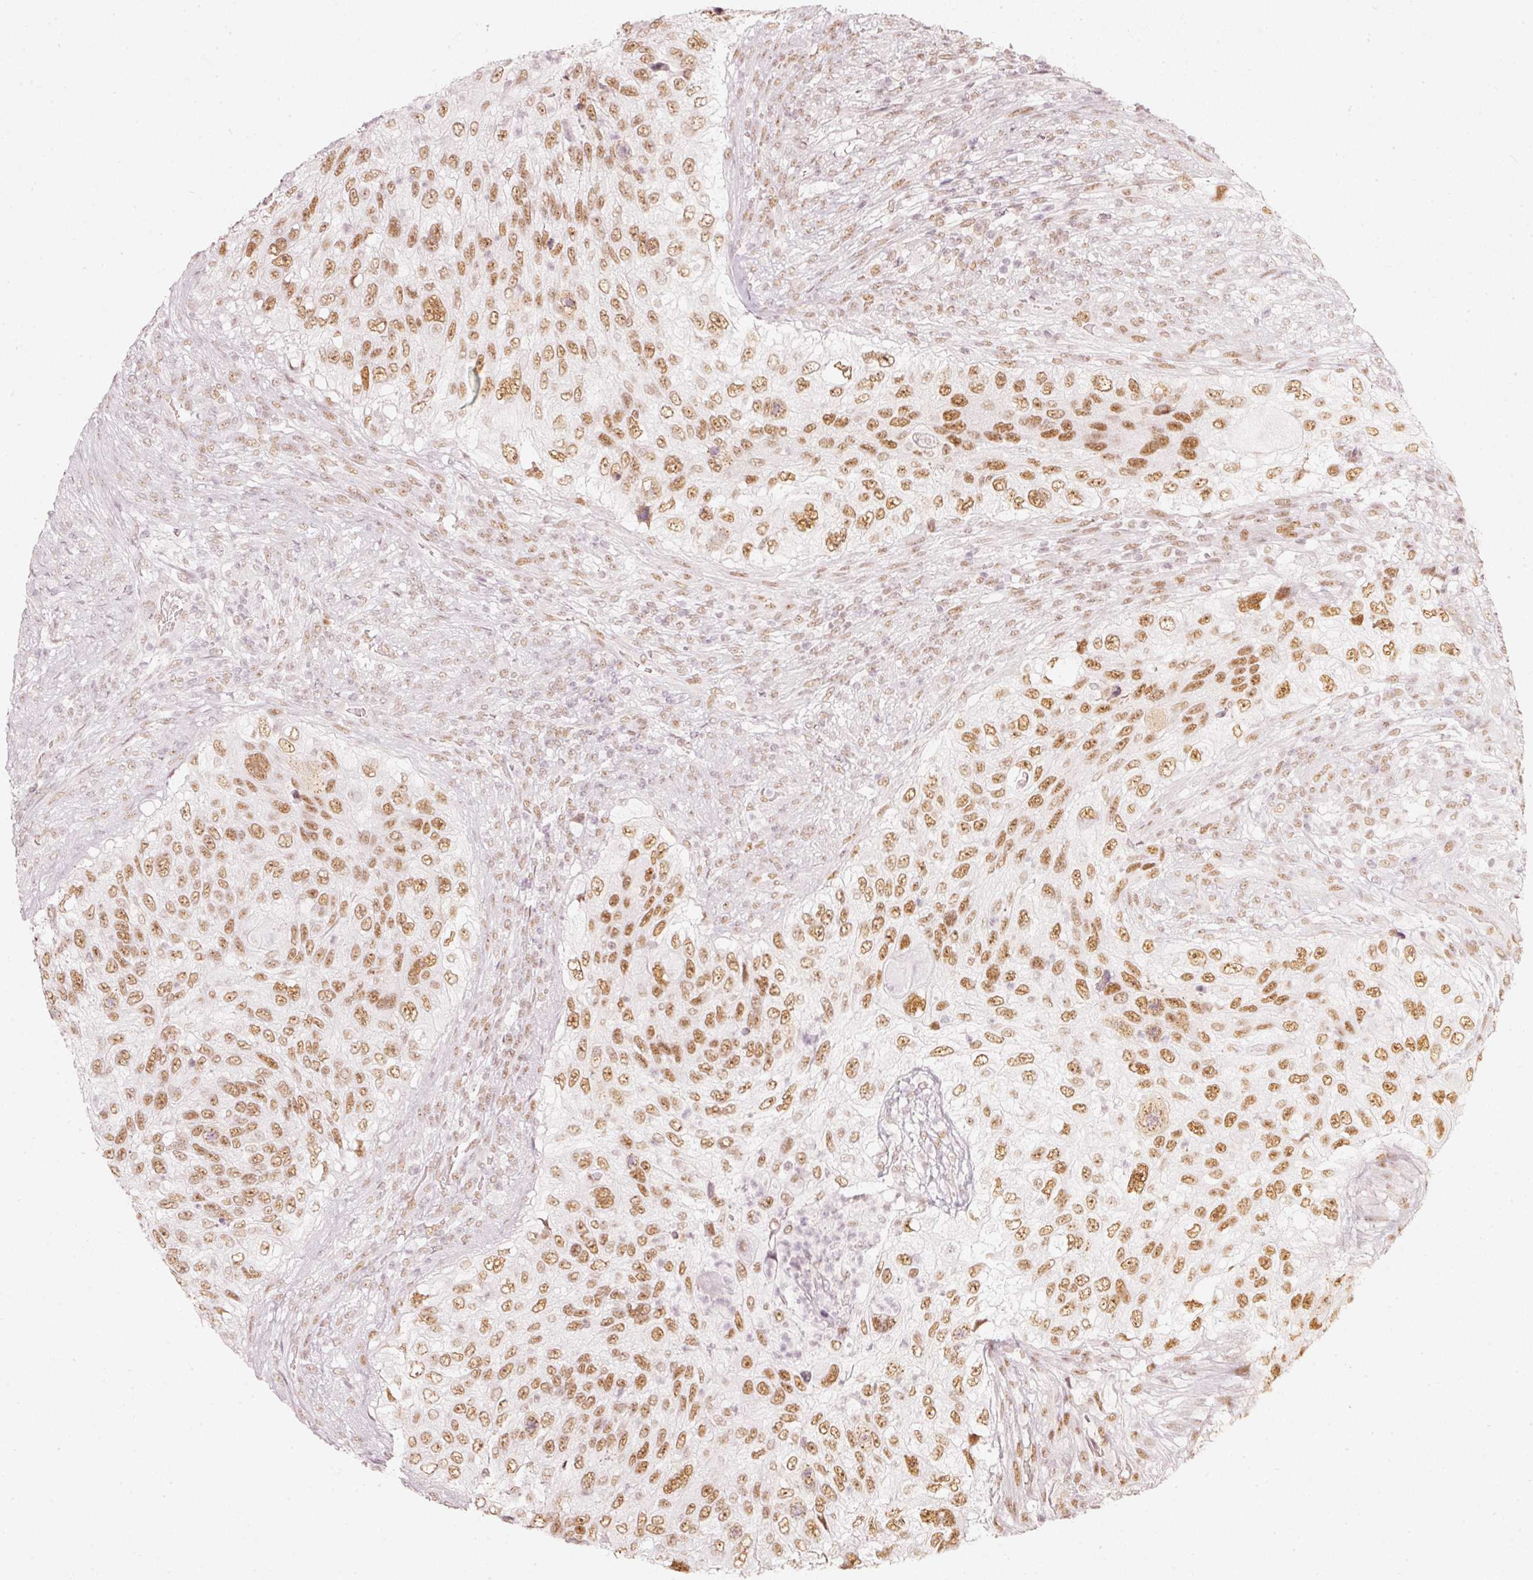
{"staining": {"intensity": "moderate", "quantity": ">75%", "location": "nuclear"}, "tissue": "urothelial cancer", "cell_type": "Tumor cells", "image_type": "cancer", "snomed": [{"axis": "morphology", "description": "Urothelial carcinoma, High grade"}, {"axis": "topography", "description": "Urinary bladder"}], "caption": "Approximately >75% of tumor cells in human high-grade urothelial carcinoma display moderate nuclear protein expression as visualized by brown immunohistochemical staining.", "gene": "PPP1R10", "patient": {"sex": "female", "age": 60}}